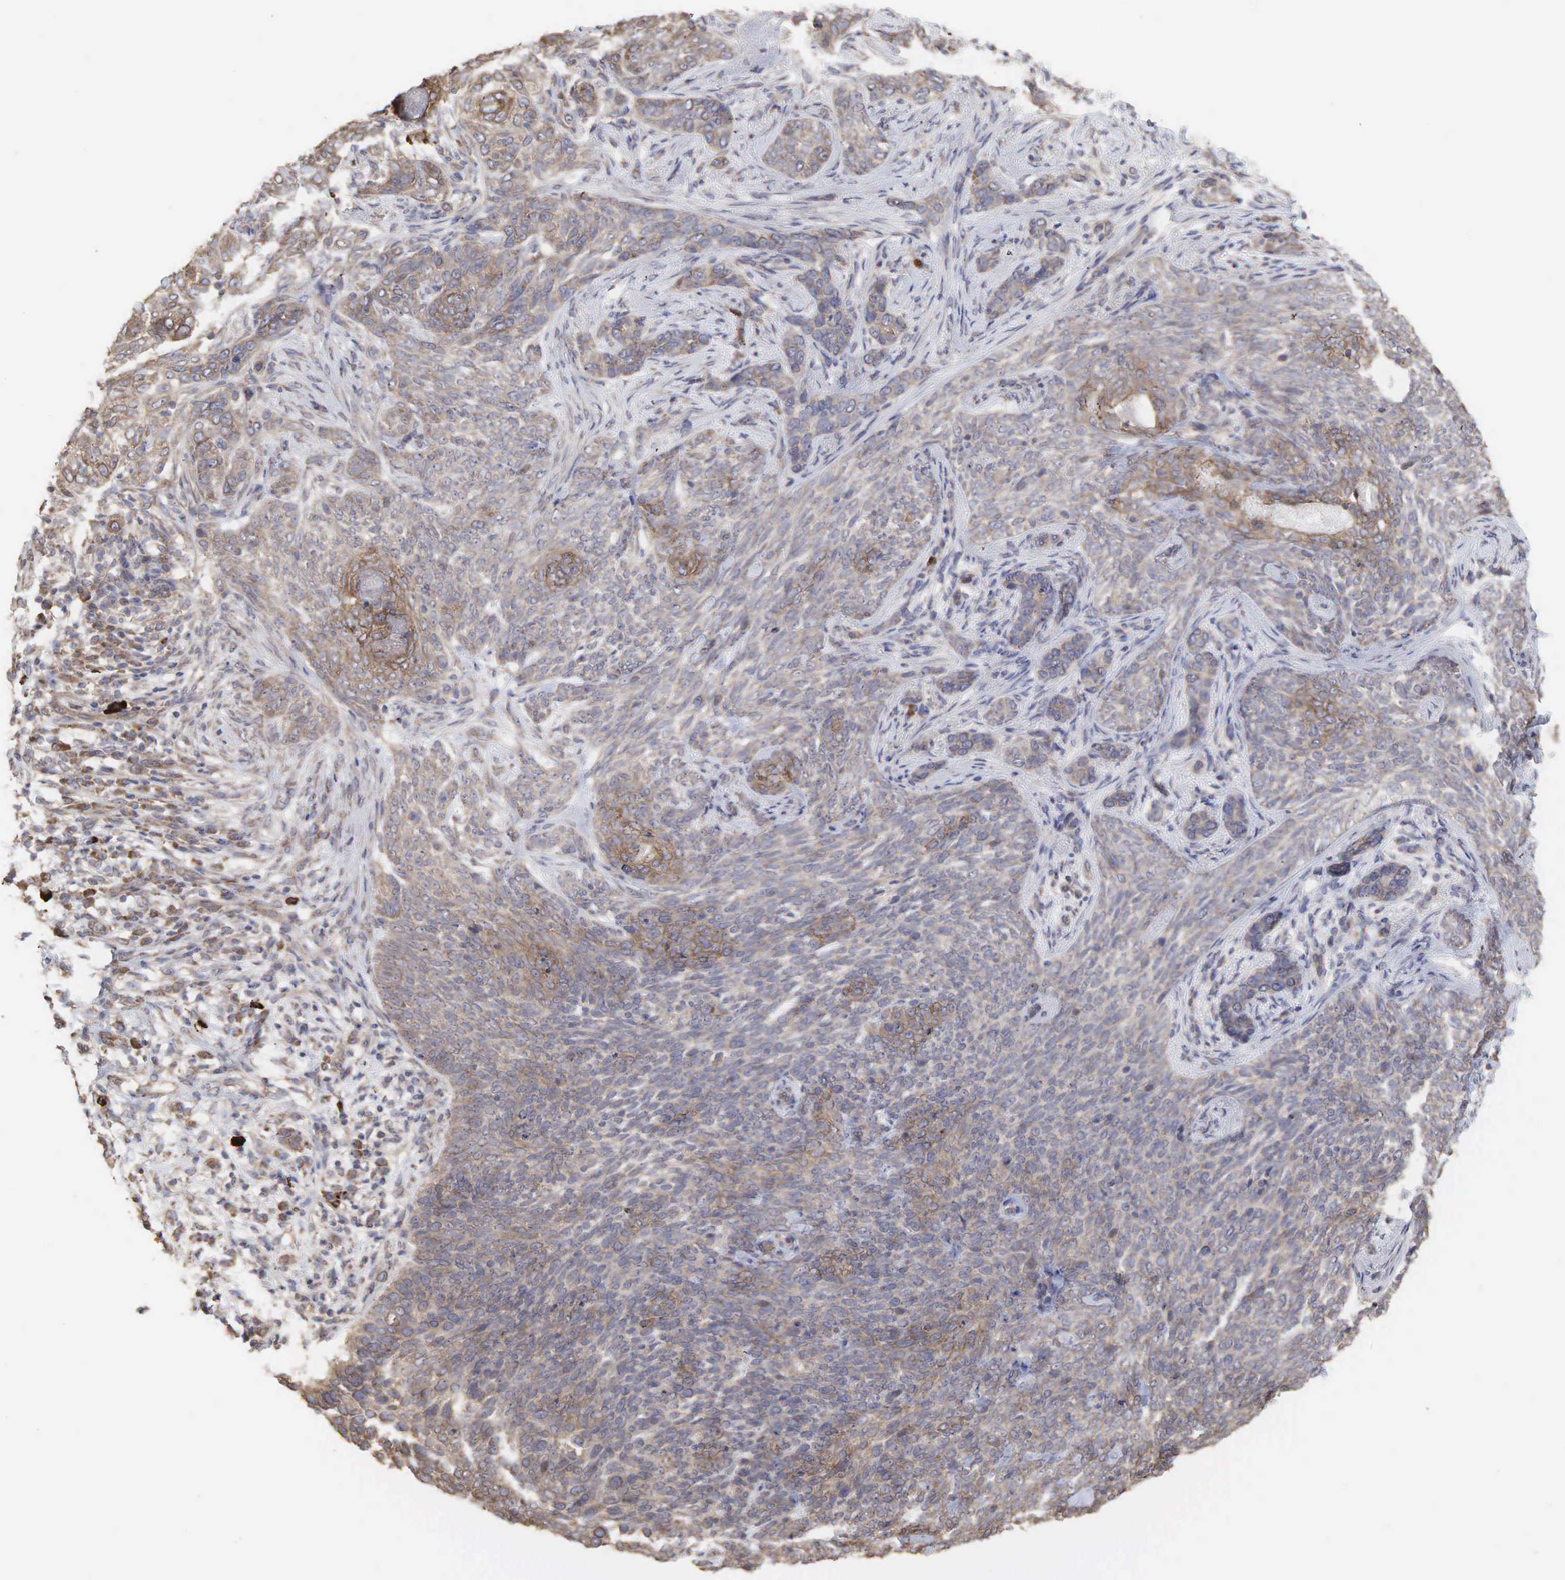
{"staining": {"intensity": "weak", "quantity": ">75%", "location": "cytoplasmic/membranous"}, "tissue": "skin cancer", "cell_type": "Tumor cells", "image_type": "cancer", "snomed": [{"axis": "morphology", "description": "Basal cell carcinoma"}, {"axis": "topography", "description": "Skin"}], "caption": "Immunohistochemistry (DAB) staining of skin cancer (basal cell carcinoma) demonstrates weak cytoplasmic/membranous protein staining in approximately >75% of tumor cells.", "gene": "PABPC5", "patient": {"sex": "male", "age": 89}}